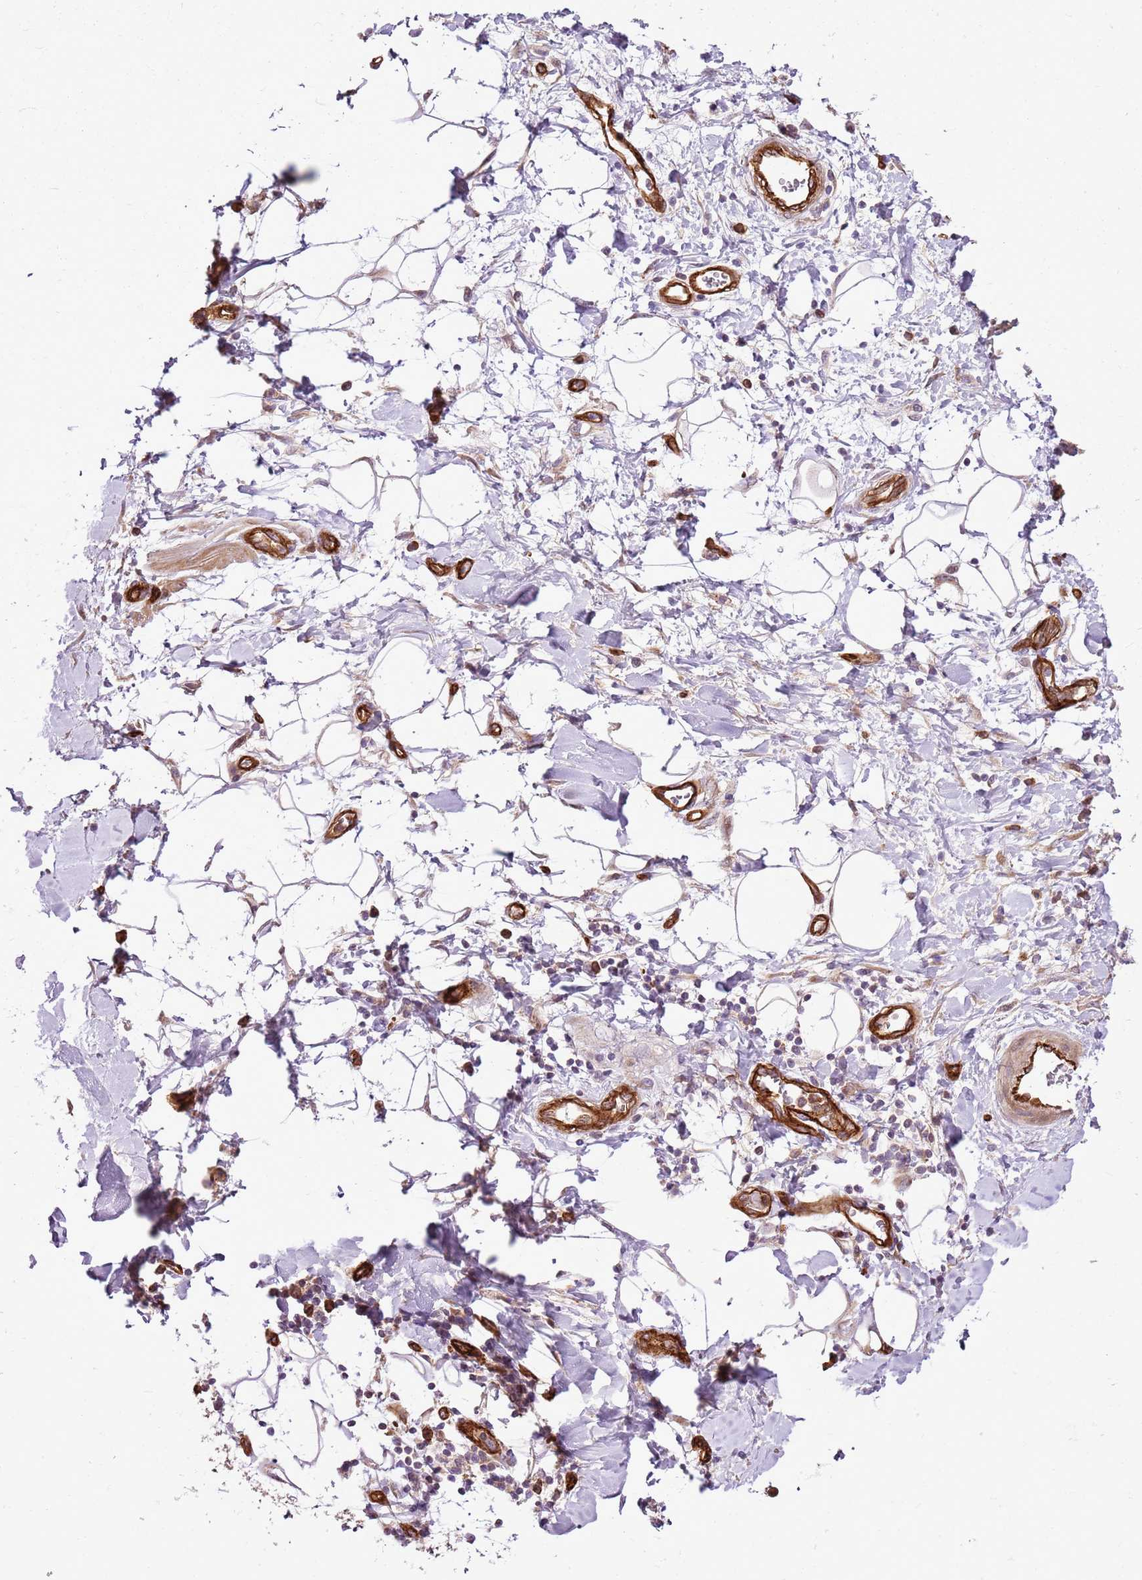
{"staining": {"intensity": "weak", "quantity": ">75%", "location": "cytoplasmic/membranous"}, "tissue": "adipose tissue", "cell_type": "Adipocytes", "image_type": "normal", "snomed": [{"axis": "morphology", "description": "Normal tissue, NOS"}, {"axis": "morphology", "description": "Adenocarcinoma, NOS"}, {"axis": "topography", "description": "Pancreas"}, {"axis": "topography", "description": "Peripheral nerve tissue"}], "caption": "An IHC micrograph of normal tissue is shown. Protein staining in brown highlights weak cytoplasmic/membranous positivity in adipose tissue within adipocytes. The staining was performed using DAB (3,3'-diaminobenzidine) to visualize the protein expression in brown, while the nuclei were stained in blue with hematoxylin (Magnification: 20x).", "gene": "ZNF827", "patient": {"sex": "male", "age": 59}}